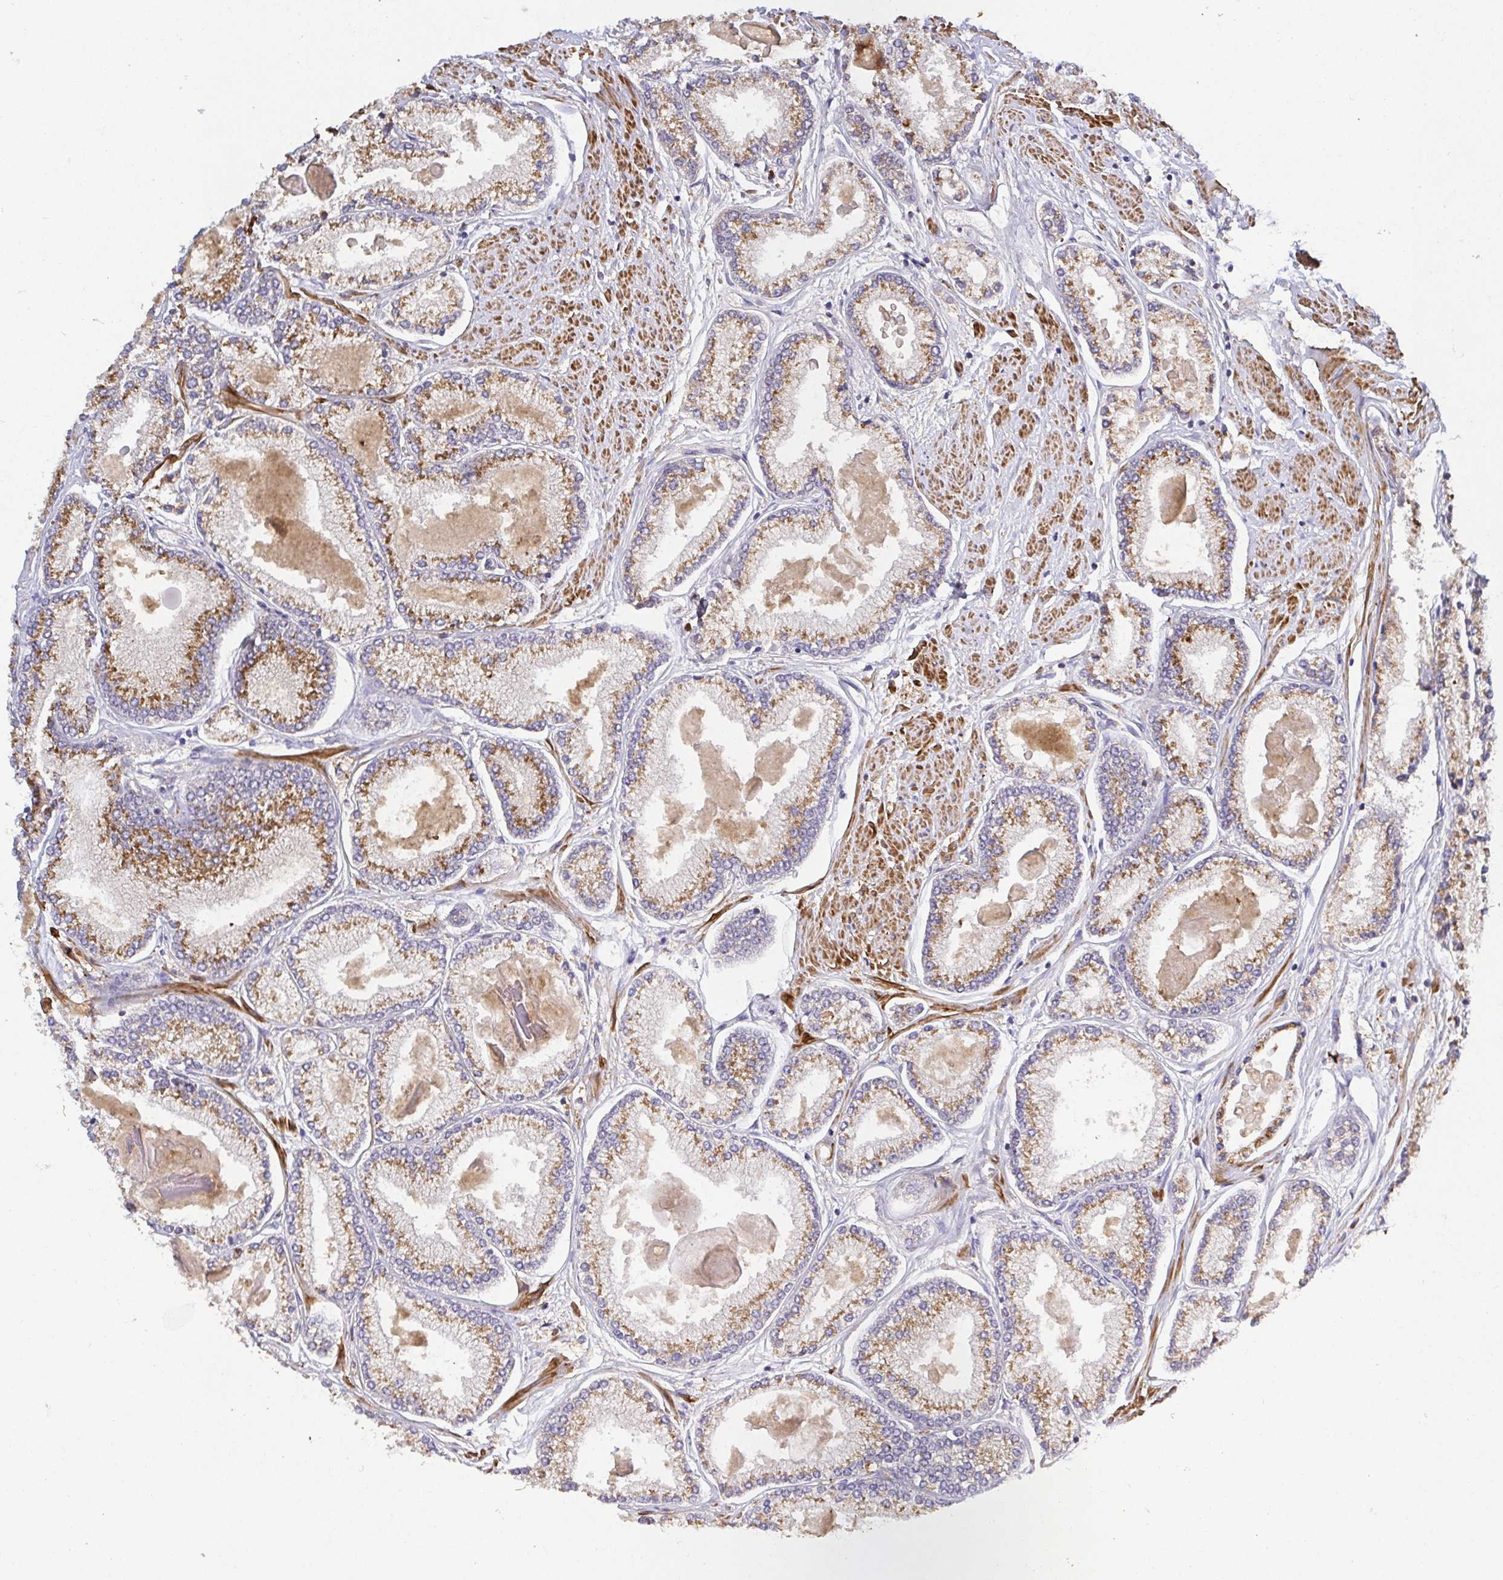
{"staining": {"intensity": "moderate", "quantity": ">75%", "location": "cytoplasmic/membranous"}, "tissue": "prostate cancer", "cell_type": "Tumor cells", "image_type": "cancer", "snomed": [{"axis": "morphology", "description": "Adenocarcinoma, High grade"}, {"axis": "topography", "description": "Prostate"}], "caption": "Tumor cells reveal medium levels of moderate cytoplasmic/membranous expression in approximately >75% of cells in prostate cancer.", "gene": "TM9SF4", "patient": {"sex": "male", "age": 68}}